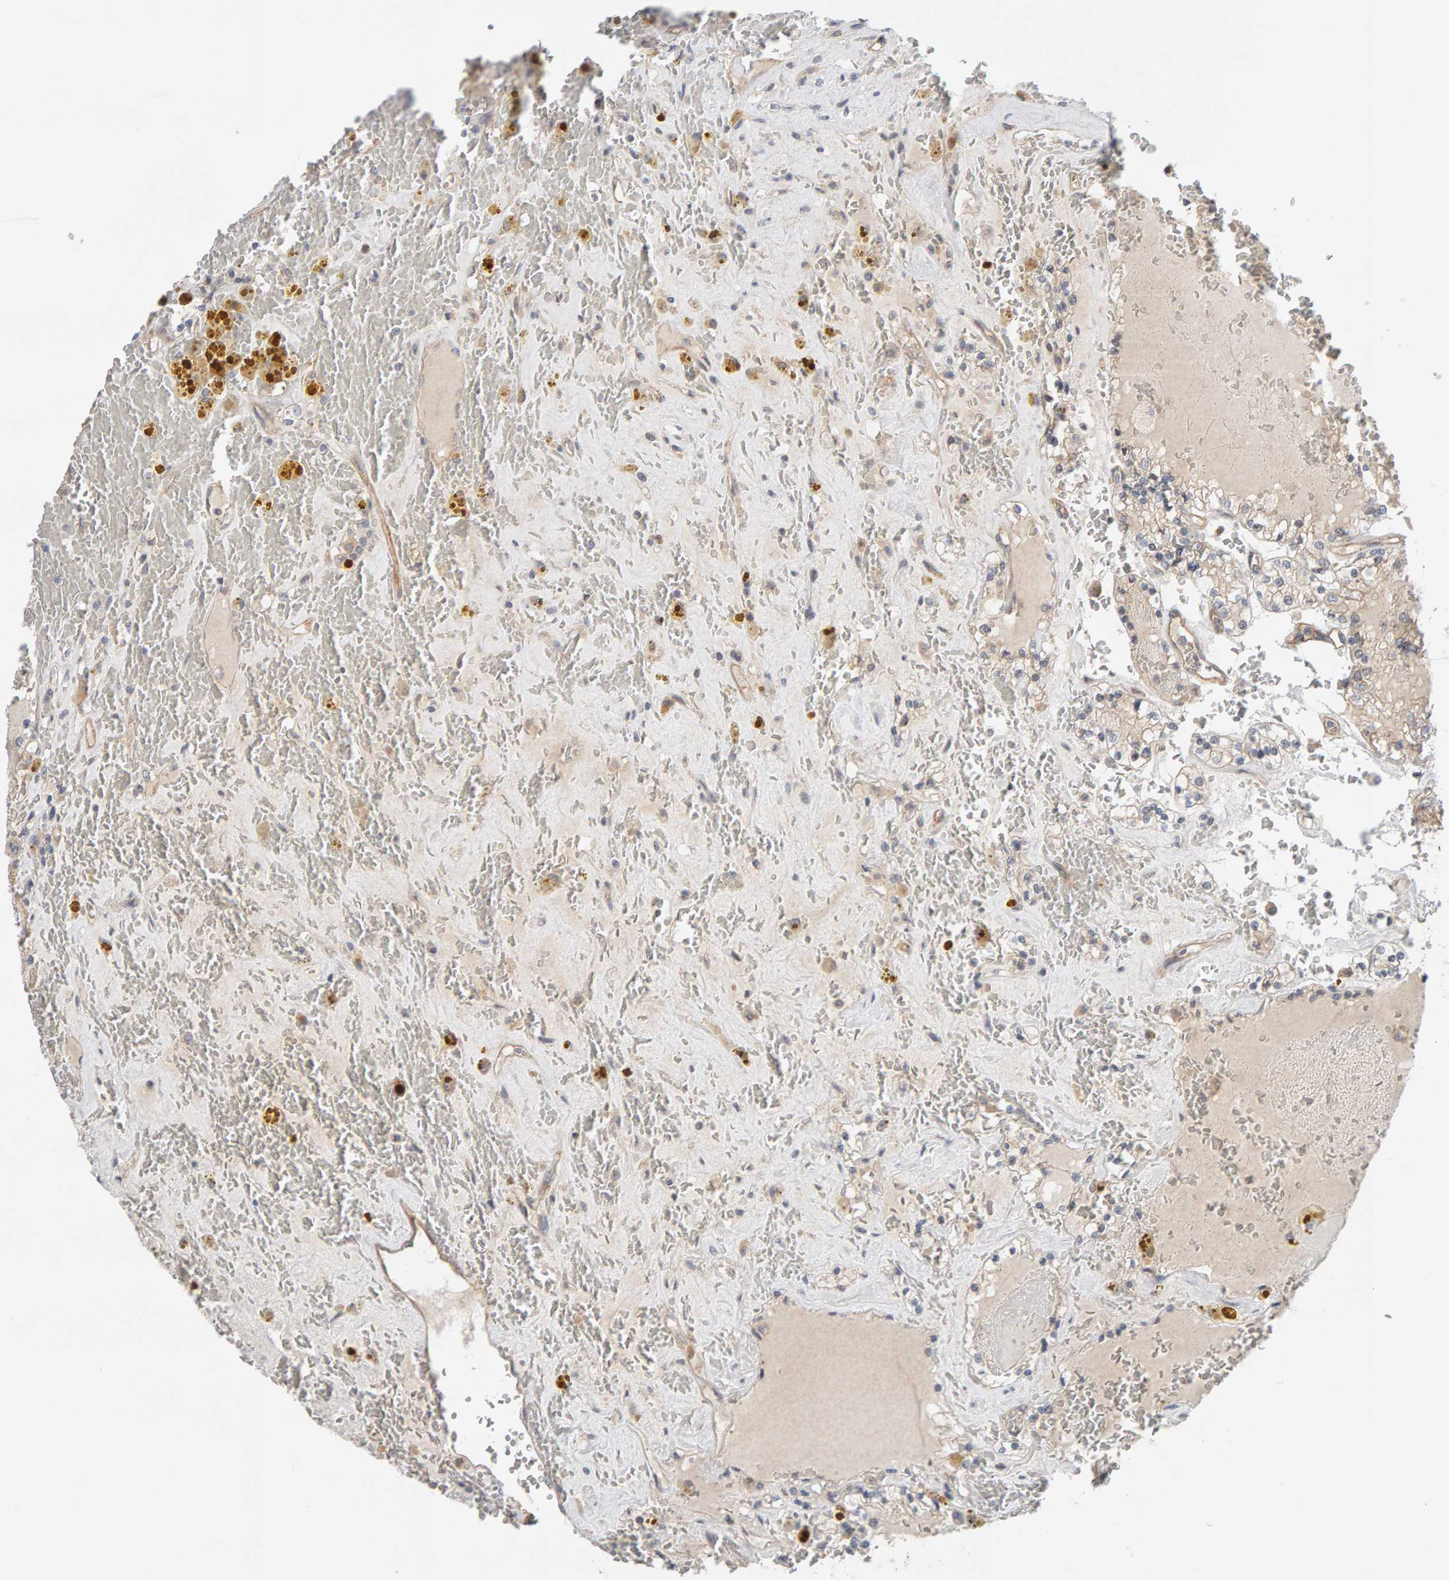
{"staining": {"intensity": "negative", "quantity": "none", "location": "none"}, "tissue": "renal cancer", "cell_type": "Tumor cells", "image_type": "cancer", "snomed": [{"axis": "morphology", "description": "Adenocarcinoma, NOS"}, {"axis": "topography", "description": "Kidney"}], "caption": "Renal adenocarcinoma stained for a protein using immunohistochemistry reveals no positivity tumor cells.", "gene": "PPP1R16A", "patient": {"sex": "female", "age": 56}}